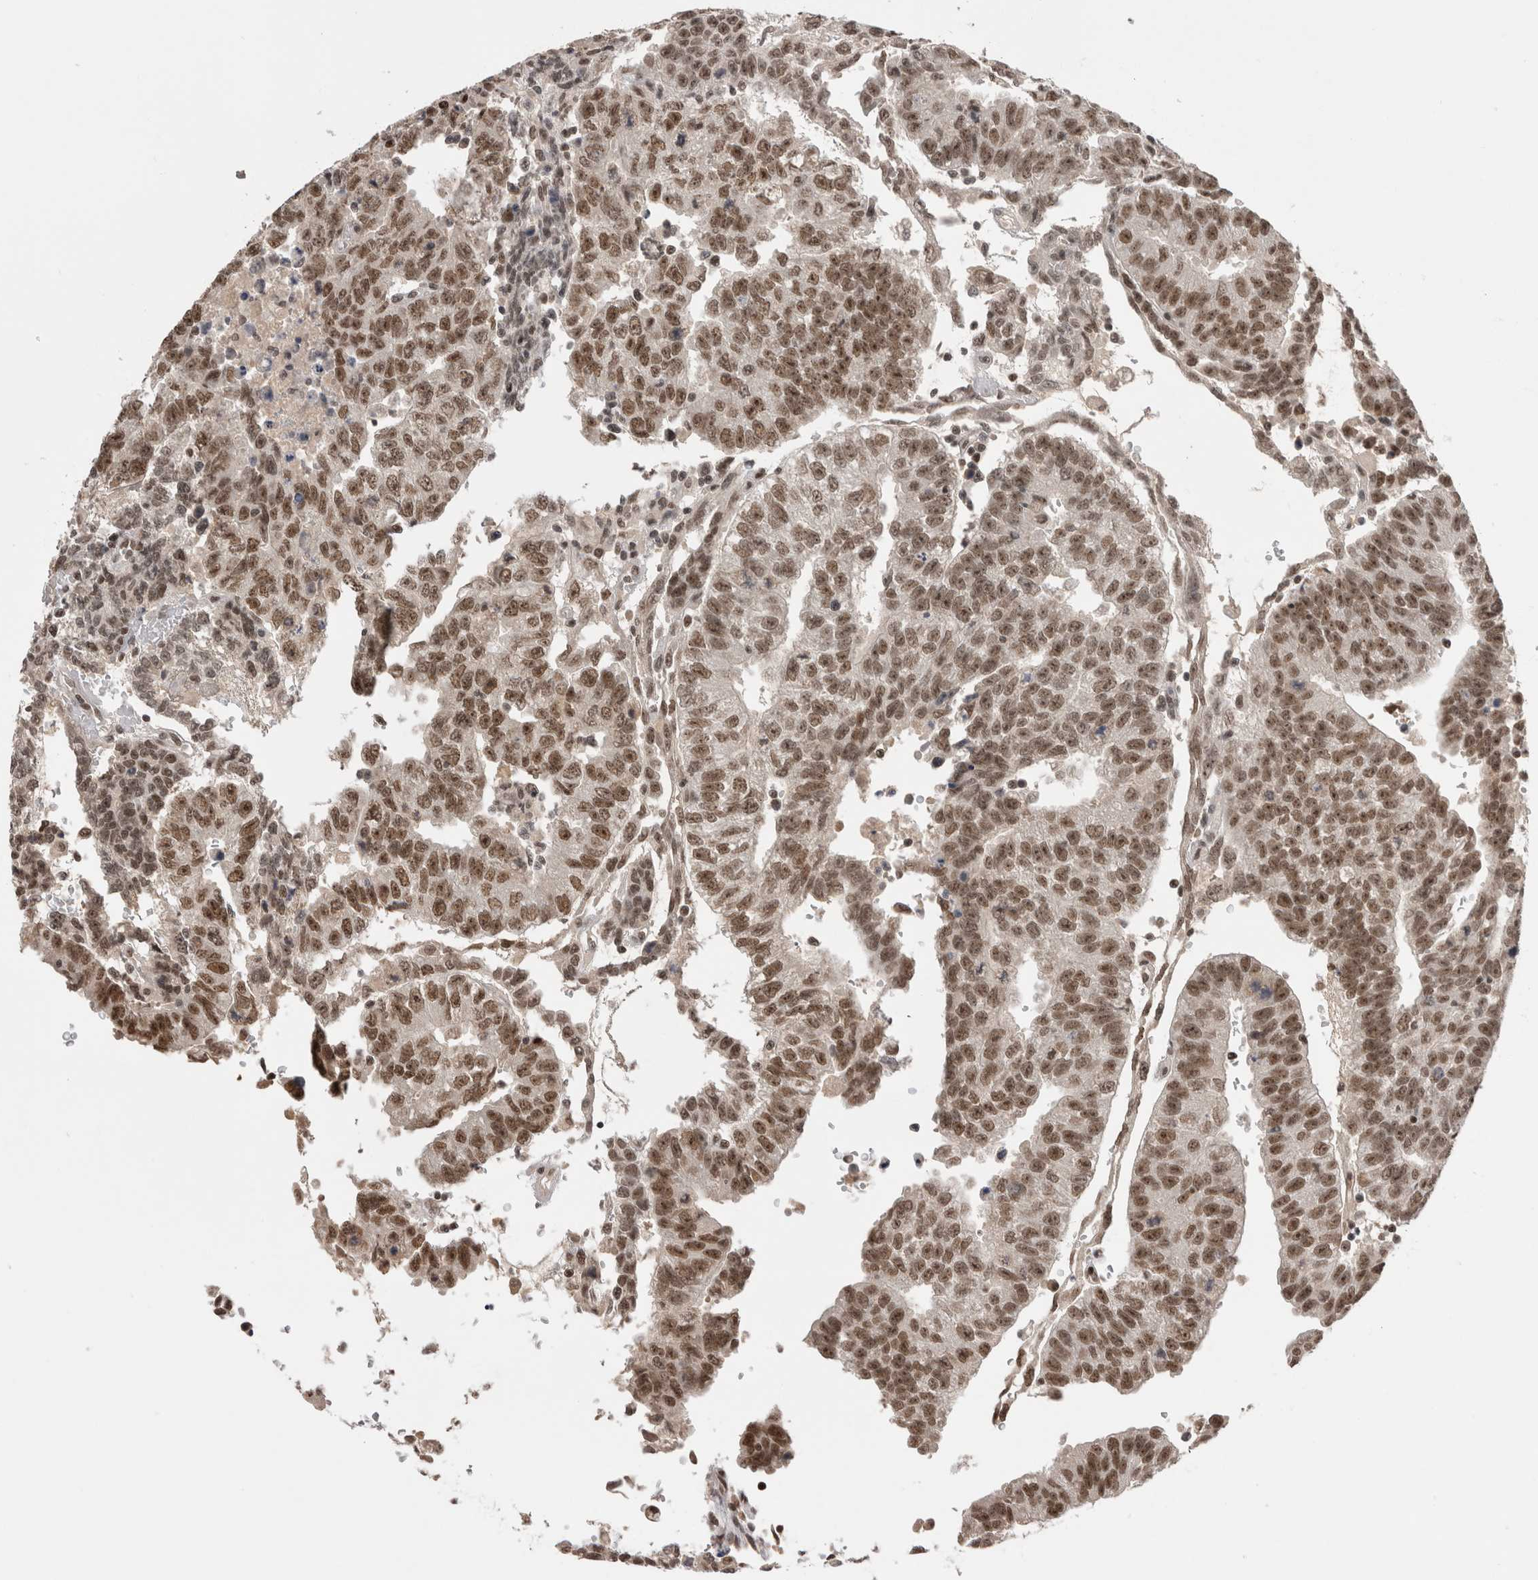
{"staining": {"intensity": "moderate", "quantity": ">75%", "location": "nuclear"}, "tissue": "testis cancer", "cell_type": "Tumor cells", "image_type": "cancer", "snomed": [{"axis": "morphology", "description": "Seminoma, NOS"}, {"axis": "morphology", "description": "Carcinoma, Embryonal, NOS"}, {"axis": "topography", "description": "Testis"}], "caption": "DAB (3,3'-diaminobenzidine) immunohistochemical staining of testis embryonal carcinoma exhibits moderate nuclear protein positivity in about >75% of tumor cells.", "gene": "DAXX", "patient": {"sex": "male", "age": 52}}